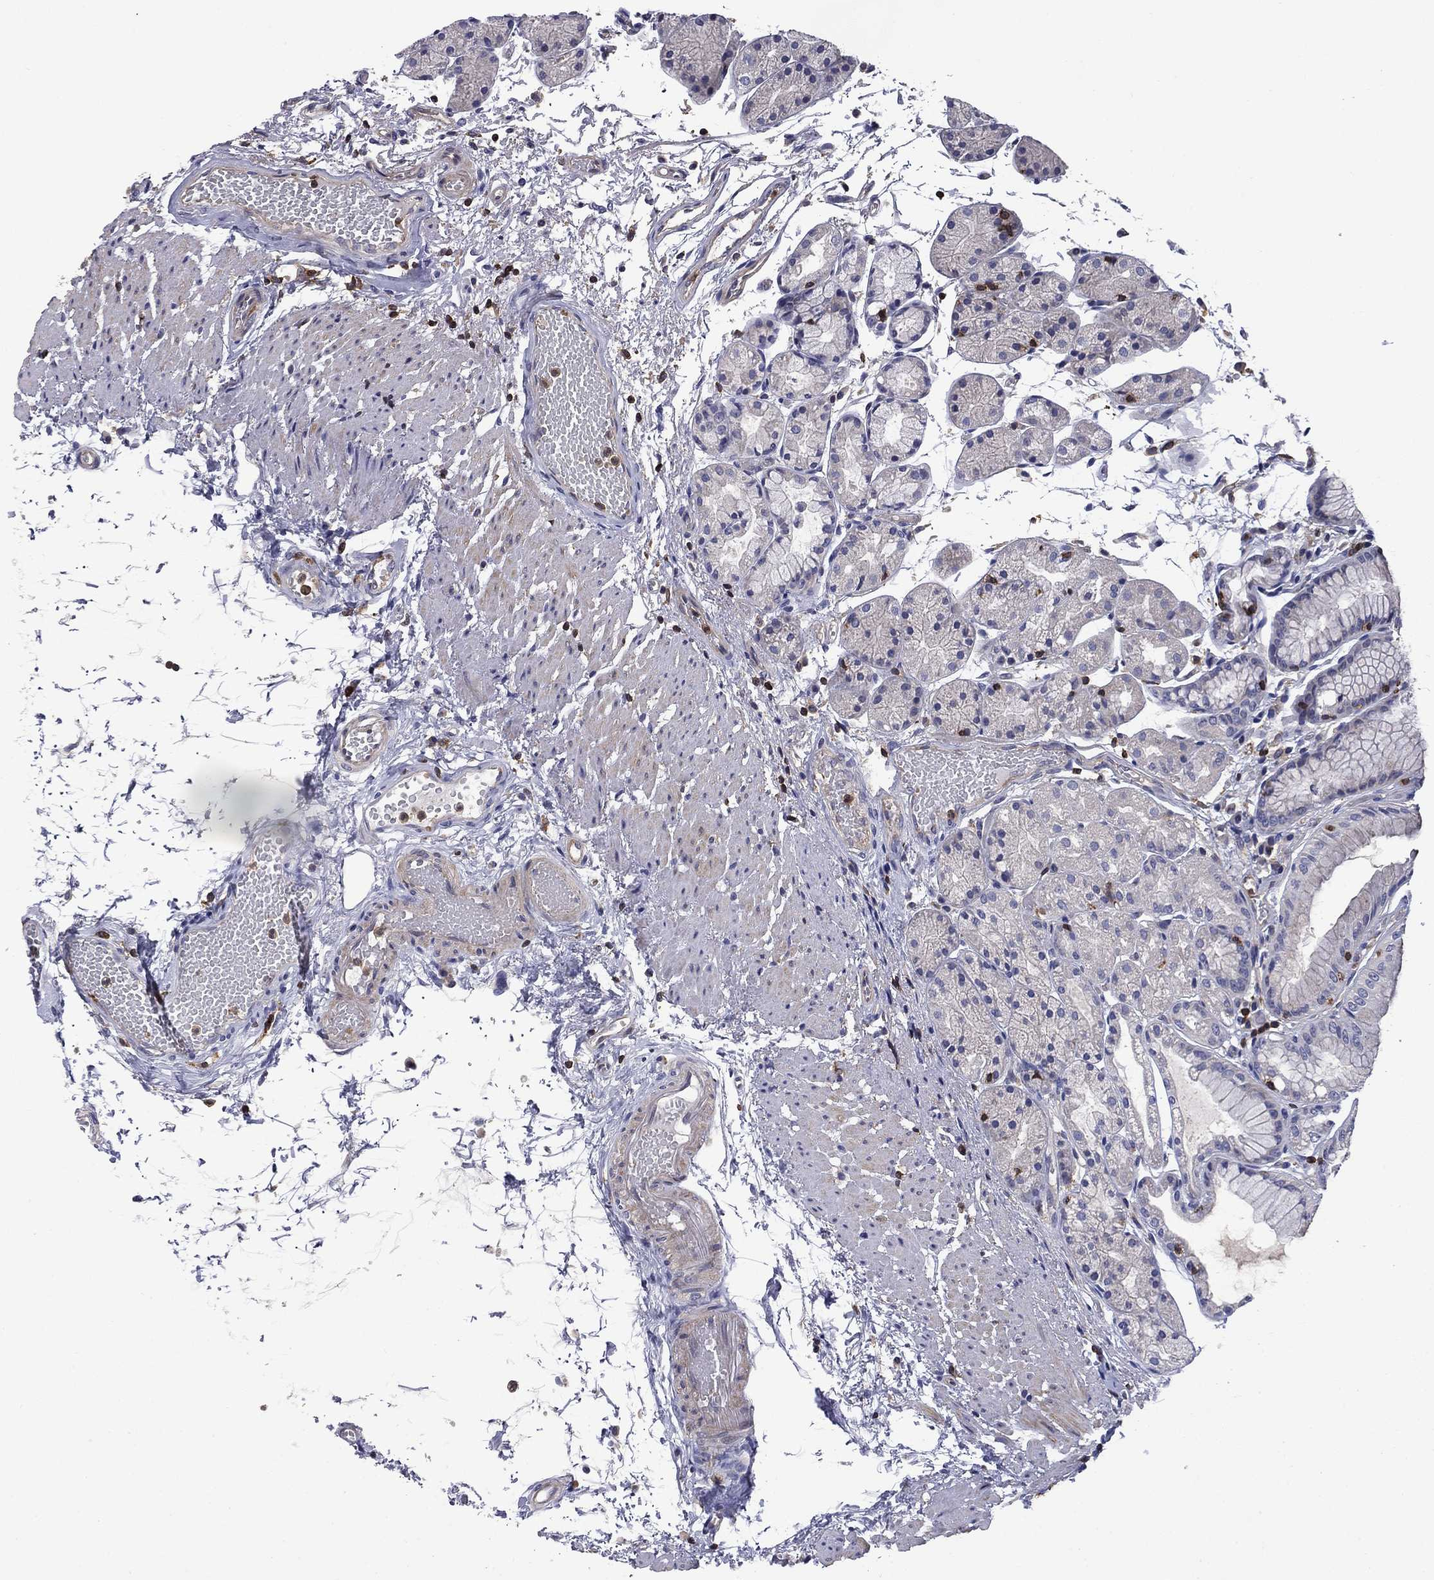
{"staining": {"intensity": "negative", "quantity": "none", "location": "none"}, "tissue": "stomach", "cell_type": "Glandular cells", "image_type": "normal", "snomed": [{"axis": "morphology", "description": "Normal tissue, NOS"}, {"axis": "topography", "description": "Stomach, upper"}], "caption": "Human stomach stained for a protein using IHC demonstrates no positivity in glandular cells.", "gene": "ARHGAP45", "patient": {"sex": "male", "age": 72}}